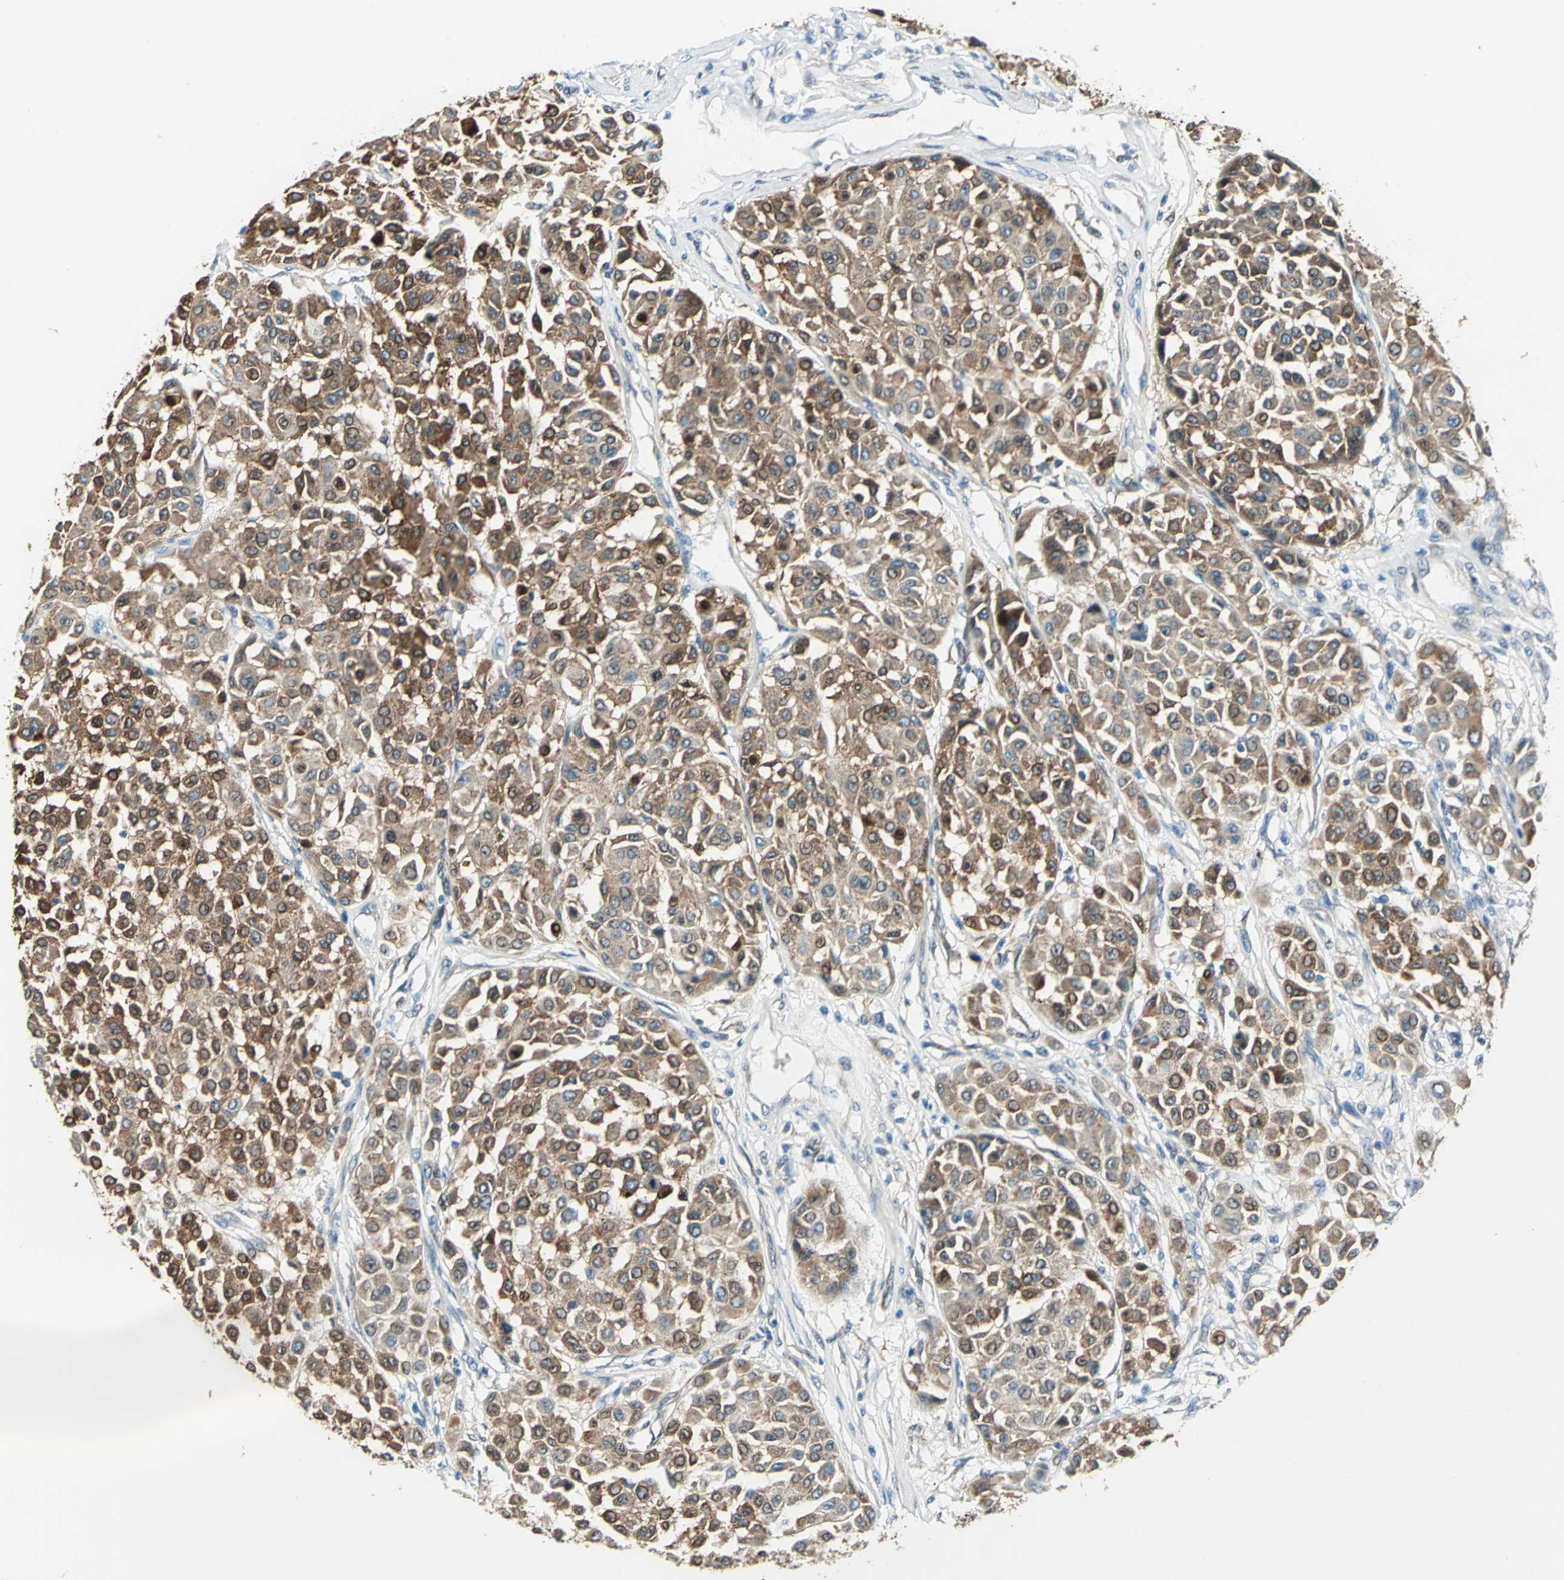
{"staining": {"intensity": "moderate", "quantity": ">75%", "location": "cytoplasmic/membranous"}, "tissue": "melanoma", "cell_type": "Tumor cells", "image_type": "cancer", "snomed": [{"axis": "morphology", "description": "Malignant melanoma, Metastatic site"}, {"axis": "topography", "description": "Soft tissue"}], "caption": "High-magnification brightfield microscopy of malignant melanoma (metastatic site) stained with DAB (3,3'-diaminobenzidine) (brown) and counterstained with hematoxylin (blue). tumor cells exhibit moderate cytoplasmic/membranous staining is present in about>75% of cells.", "gene": "HSPB1", "patient": {"sex": "male", "age": 41}}